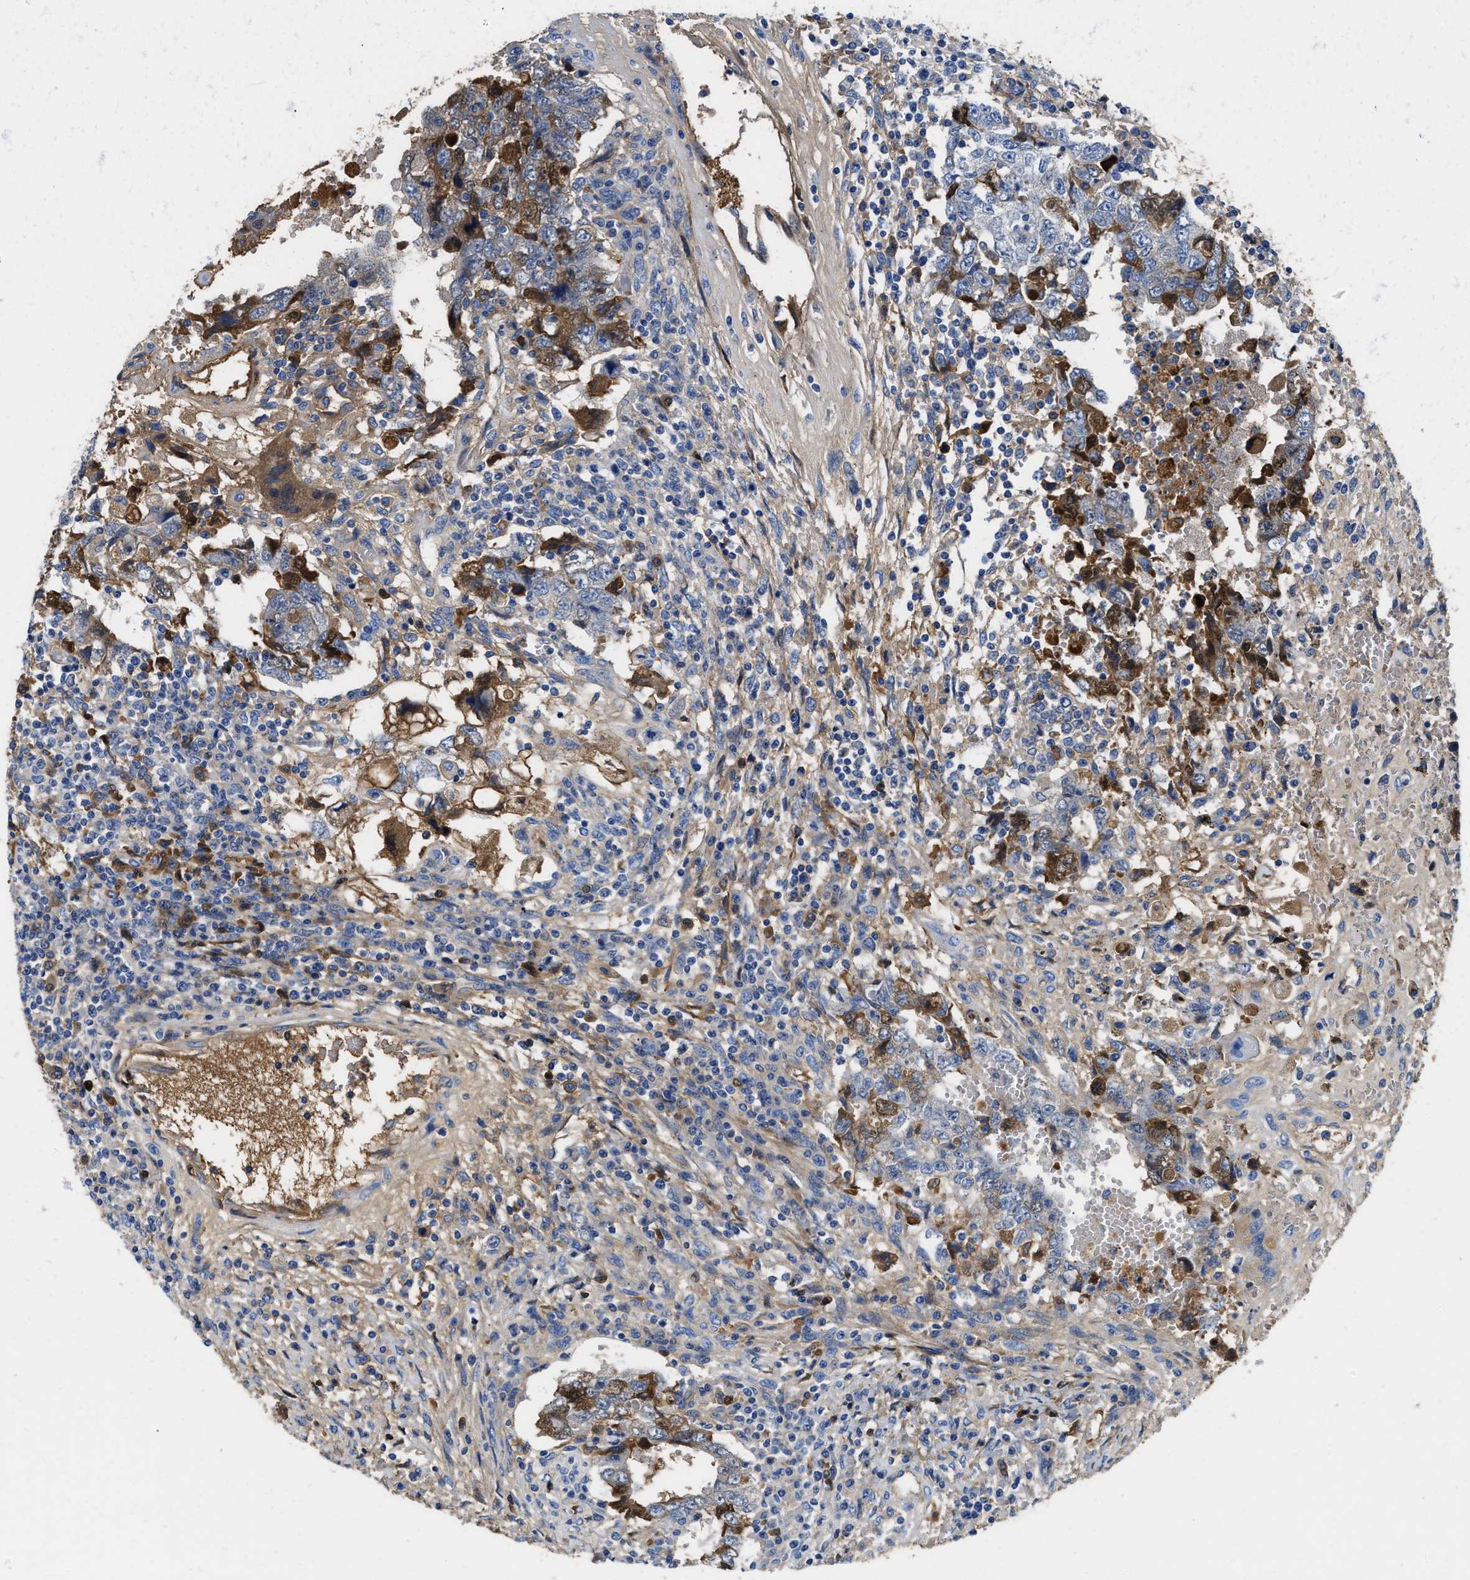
{"staining": {"intensity": "moderate", "quantity": "<25%", "location": "cytoplasmic/membranous"}, "tissue": "testis cancer", "cell_type": "Tumor cells", "image_type": "cancer", "snomed": [{"axis": "morphology", "description": "Carcinoma, Embryonal, NOS"}, {"axis": "topography", "description": "Testis"}], "caption": "Immunohistochemical staining of testis embryonal carcinoma demonstrates low levels of moderate cytoplasmic/membranous expression in approximately <25% of tumor cells. The protein of interest is shown in brown color, while the nuclei are stained blue.", "gene": "GC", "patient": {"sex": "male", "age": 26}}